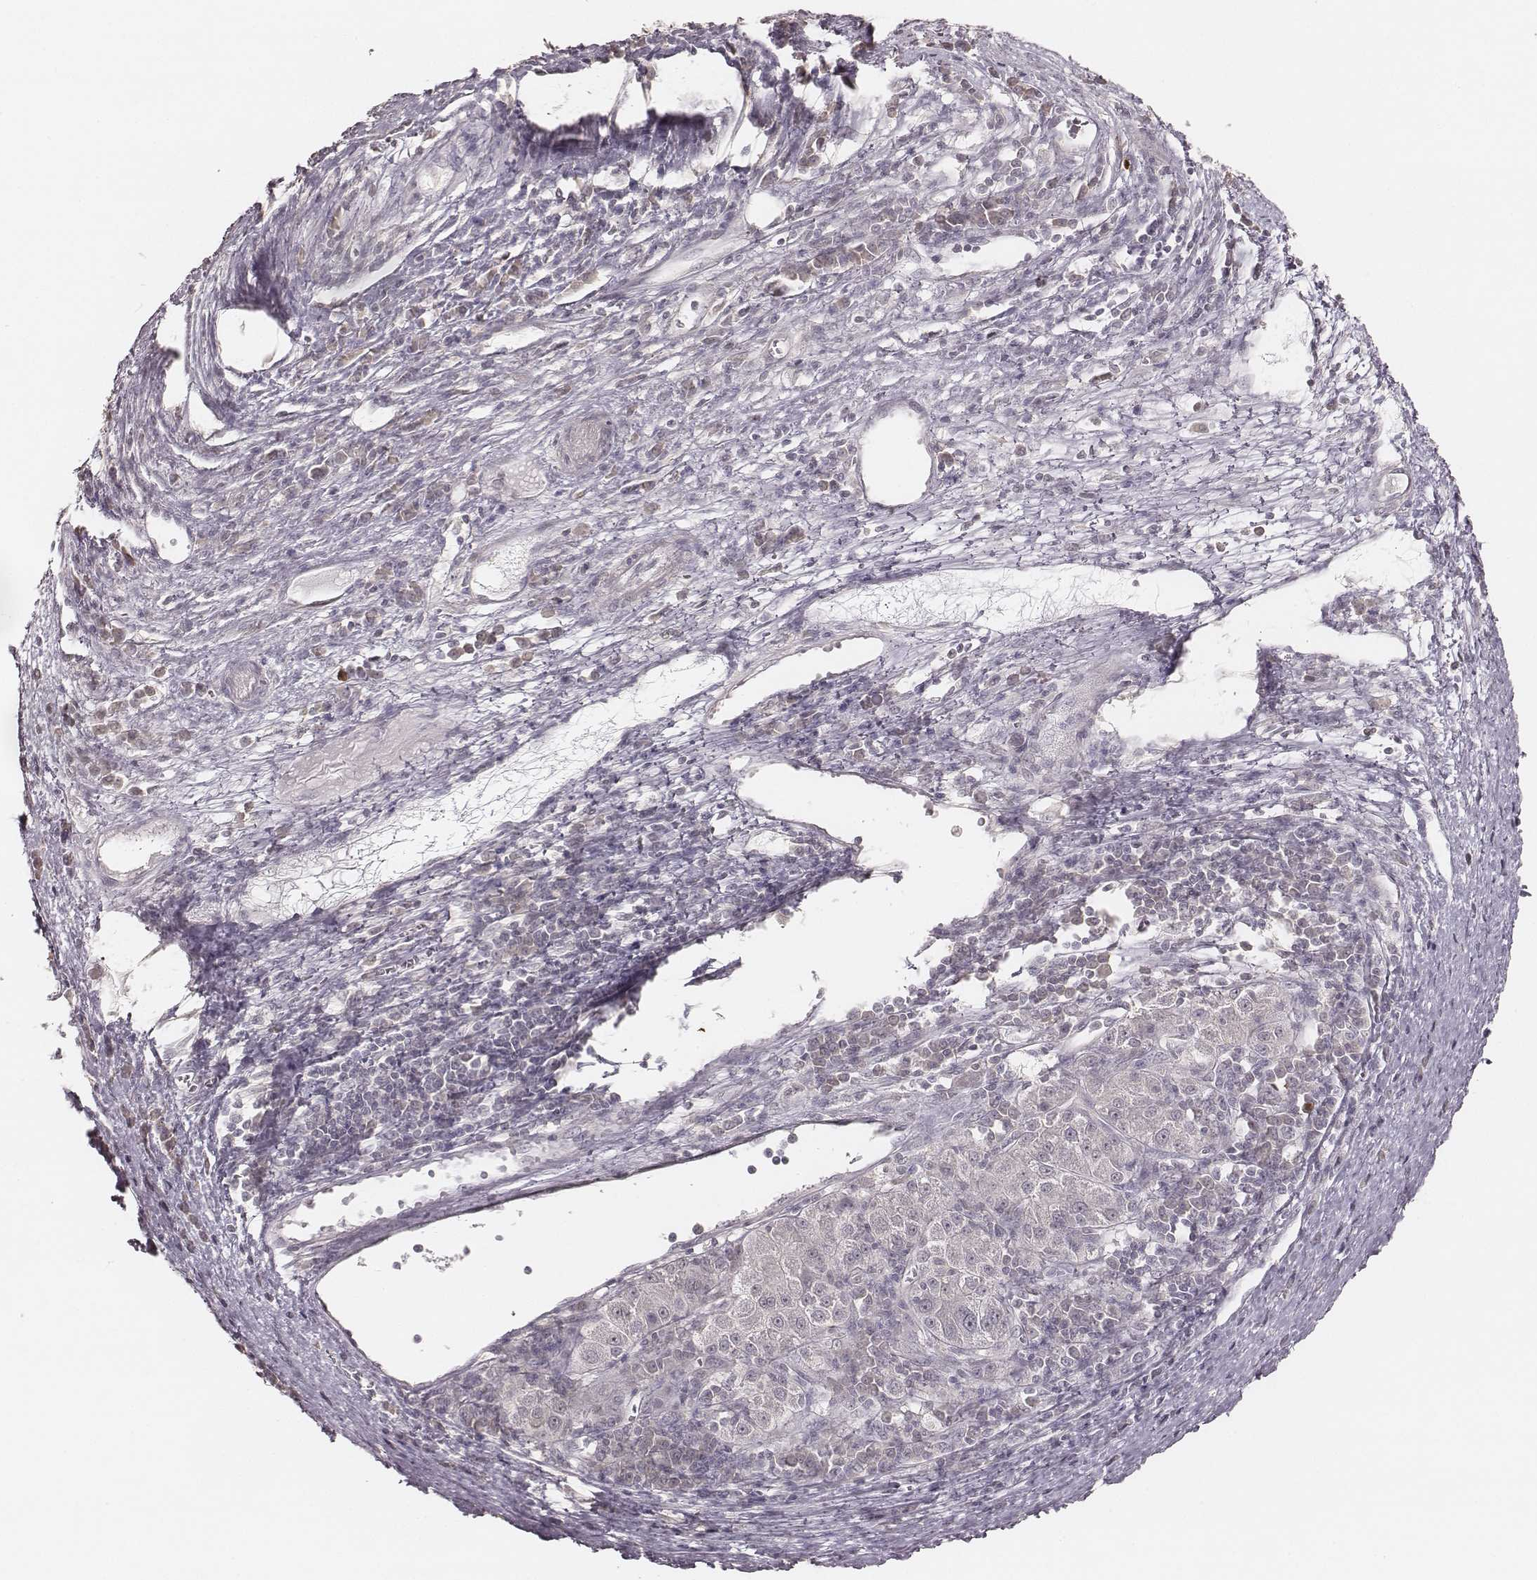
{"staining": {"intensity": "negative", "quantity": "none", "location": "none"}, "tissue": "liver cancer", "cell_type": "Tumor cells", "image_type": "cancer", "snomed": [{"axis": "morphology", "description": "Carcinoma, Hepatocellular, NOS"}, {"axis": "topography", "description": "Liver"}], "caption": "Liver hepatocellular carcinoma was stained to show a protein in brown. There is no significant staining in tumor cells. The staining is performed using DAB (3,3'-diaminobenzidine) brown chromogen with nuclei counter-stained in using hematoxylin.", "gene": "LY6K", "patient": {"sex": "female", "age": 60}}